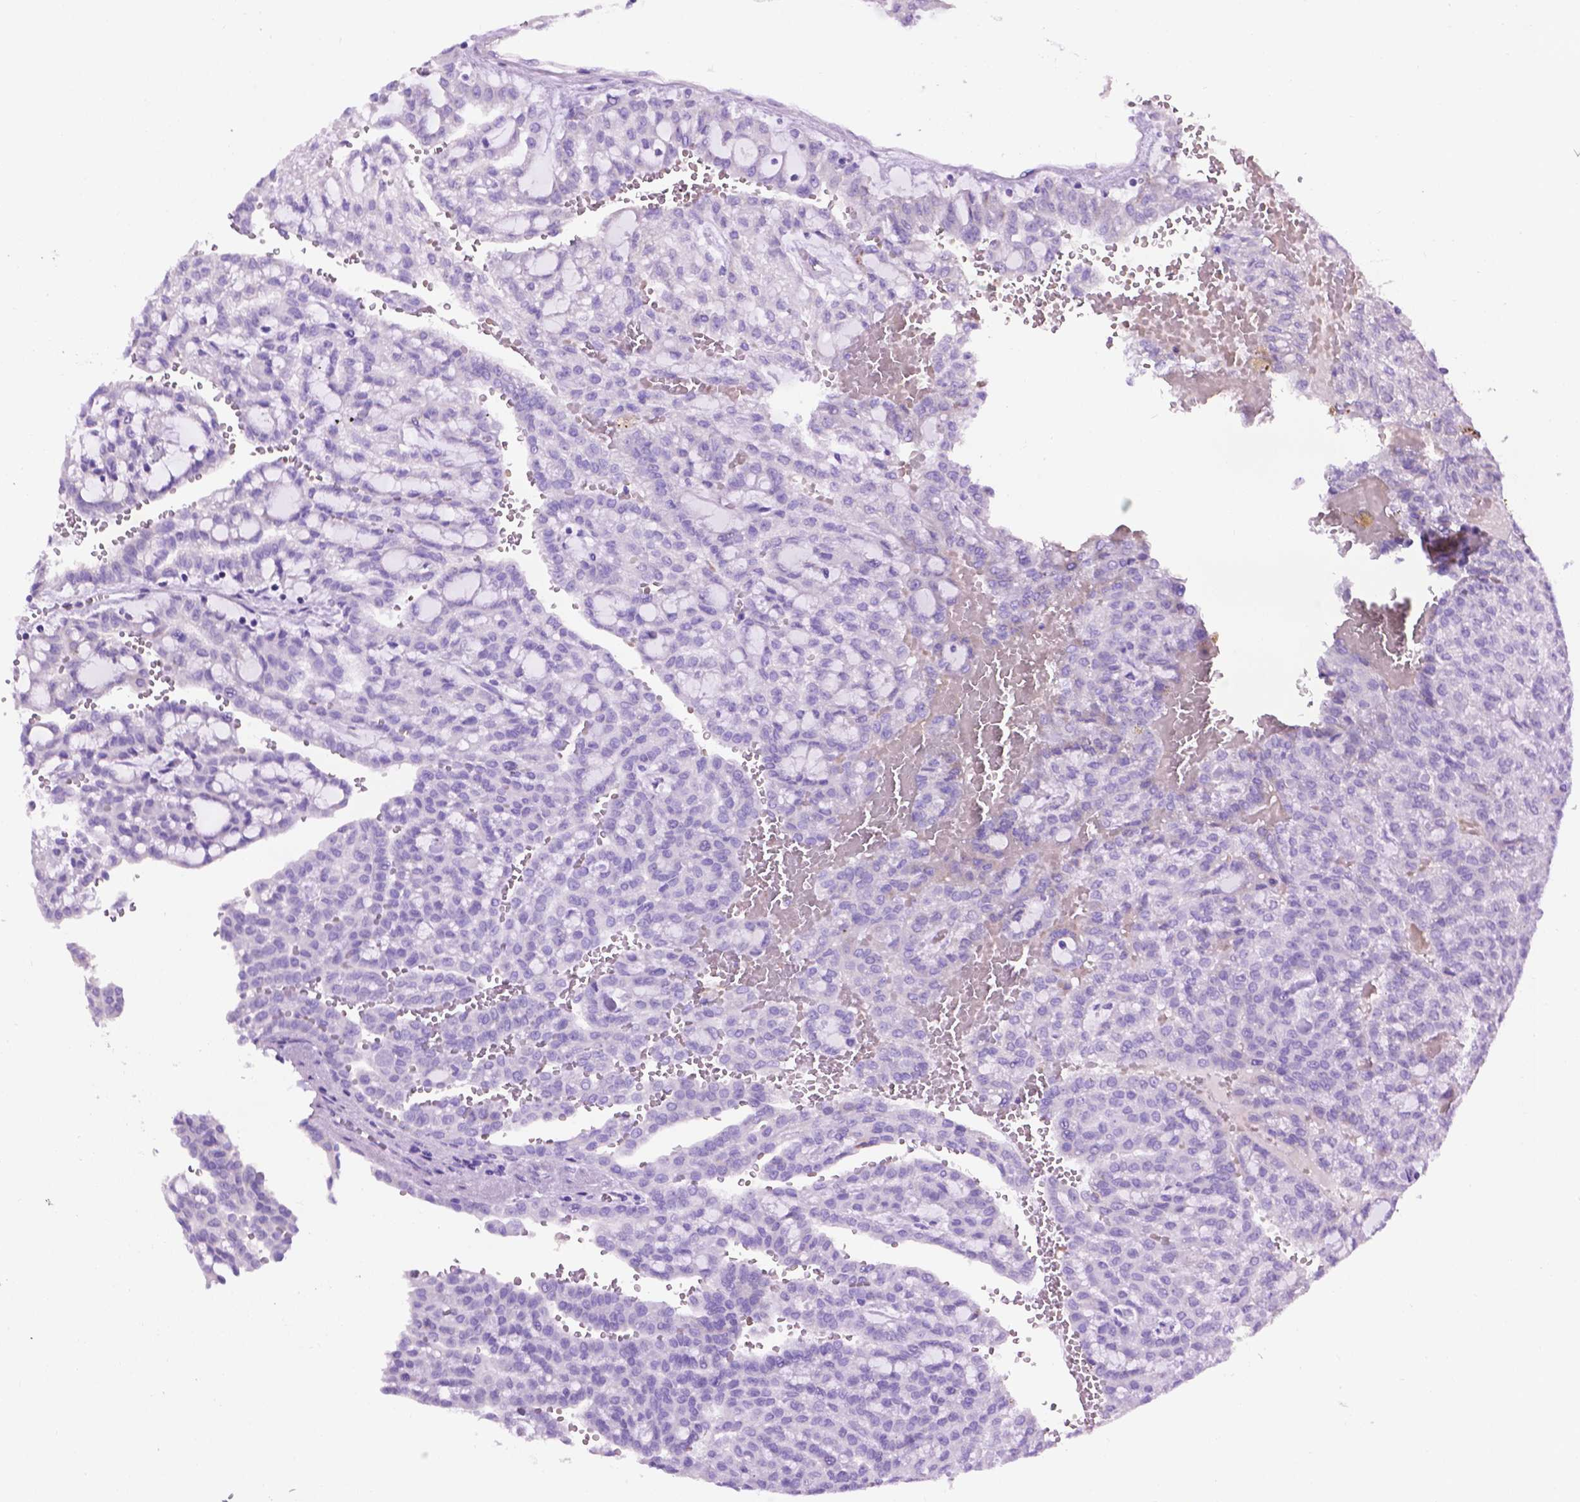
{"staining": {"intensity": "negative", "quantity": "none", "location": "none"}, "tissue": "renal cancer", "cell_type": "Tumor cells", "image_type": "cancer", "snomed": [{"axis": "morphology", "description": "Adenocarcinoma, NOS"}, {"axis": "topography", "description": "Kidney"}], "caption": "There is no significant expression in tumor cells of renal cancer (adenocarcinoma).", "gene": "TMEM132E", "patient": {"sex": "male", "age": 63}}